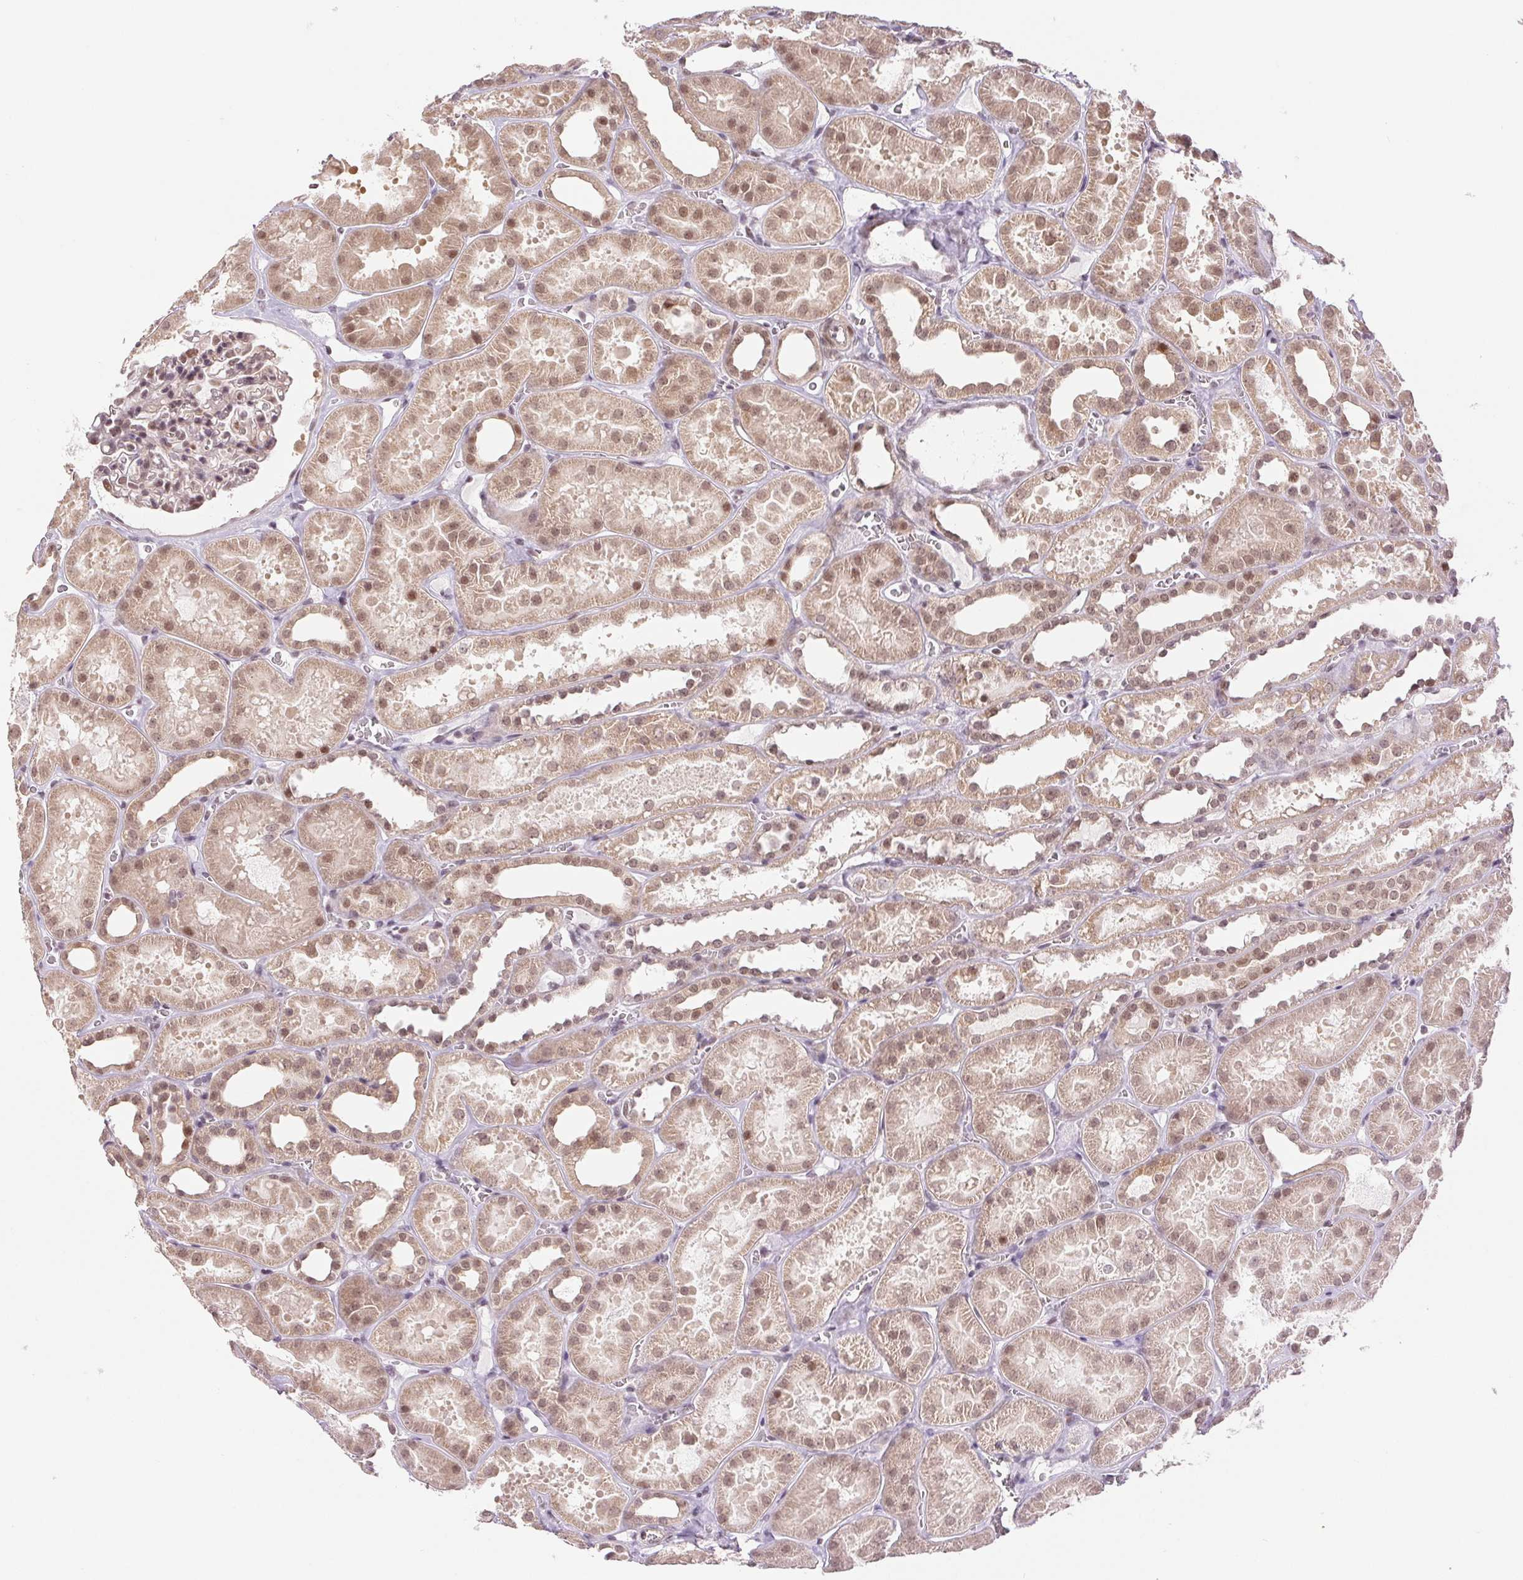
{"staining": {"intensity": "weak", "quantity": "25%-75%", "location": "nuclear"}, "tissue": "kidney", "cell_type": "Cells in glomeruli", "image_type": "normal", "snomed": [{"axis": "morphology", "description": "Normal tissue, NOS"}, {"axis": "topography", "description": "Kidney"}], "caption": "Protein expression by immunohistochemistry (IHC) reveals weak nuclear positivity in about 25%-75% of cells in glomeruli in unremarkable kidney.", "gene": "GRHL3", "patient": {"sex": "female", "age": 41}}